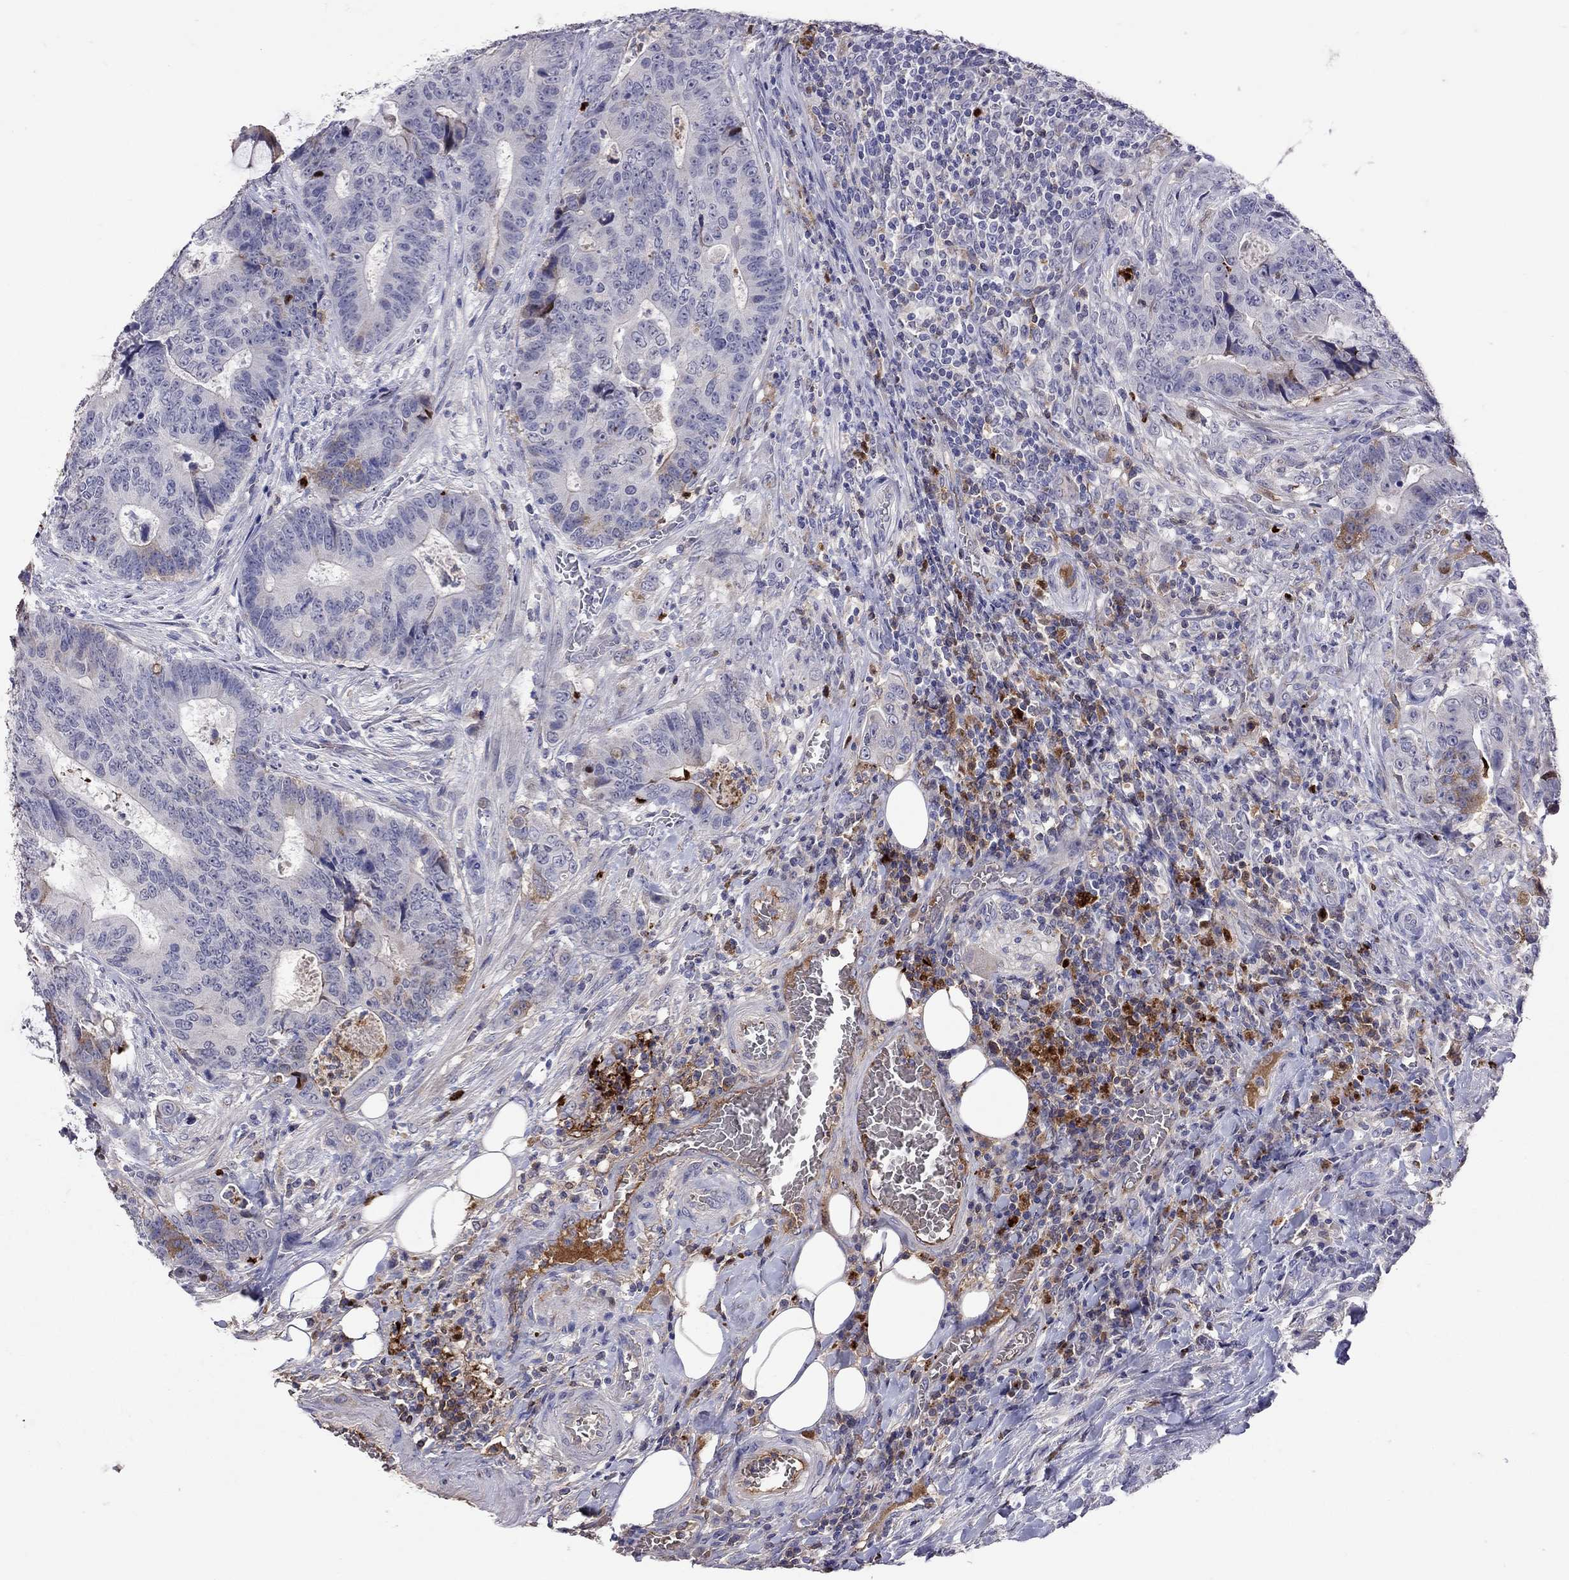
{"staining": {"intensity": "negative", "quantity": "none", "location": "none"}, "tissue": "colorectal cancer", "cell_type": "Tumor cells", "image_type": "cancer", "snomed": [{"axis": "morphology", "description": "Adenocarcinoma, NOS"}, {"axis": "topography", "description": "Colon"}], "caption": "The micrograph demonstrates no significant expression in tumor cells of colorectal cancer. The staining was performed using DAB to visualize the protein expression in brown, while the nuclei were stained in blue with hematoxylin (Magnification: 20x).", "gene": "SERPINA3", "patient": {"sex": "female", "age": 48}}